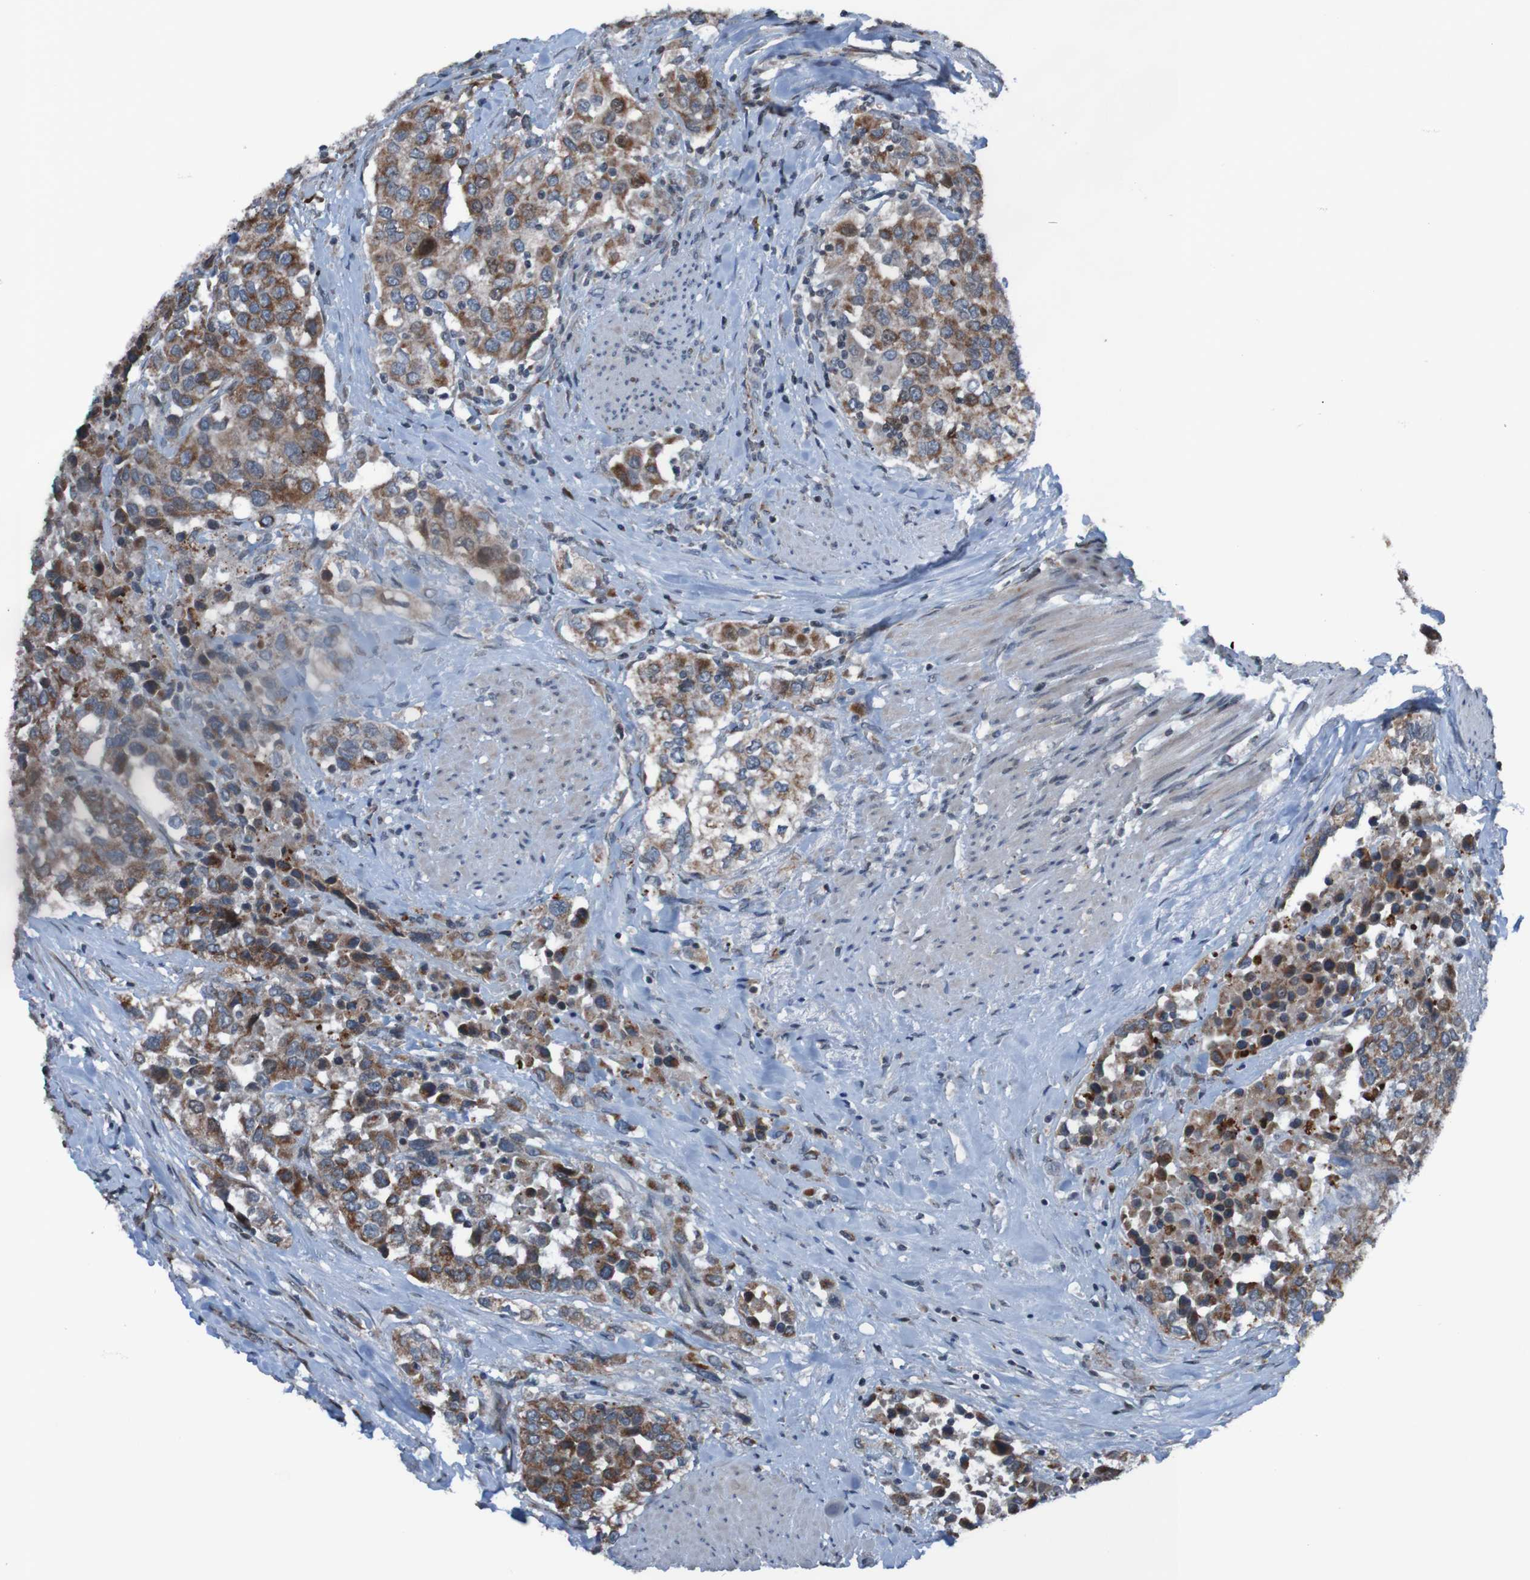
{"staining": {"intensity": "moderate", "quantity": ">75%", "location": "cytoplasmic/membranous"}, "tissue": "urothelial cancer", "cell_type": "Tumor cells", "image_type": "cancer", "snomed": [{"axis": "morphology", "description": "Urothelial carcinoma, High grade"}, {"axis": "topography", "description": "Urinary bladder"}], "caption": "The photomicrograph exhibits a brown stain indicating the presence of a protein in the cytoplasmic/membranous of tumor cells in high-grade urothelial carcinoma. (brown staining indicates protein expression, while blue staining denotes nuclei).", "gene": "UNG", "patient": {"sex": "female", "age": 80}}